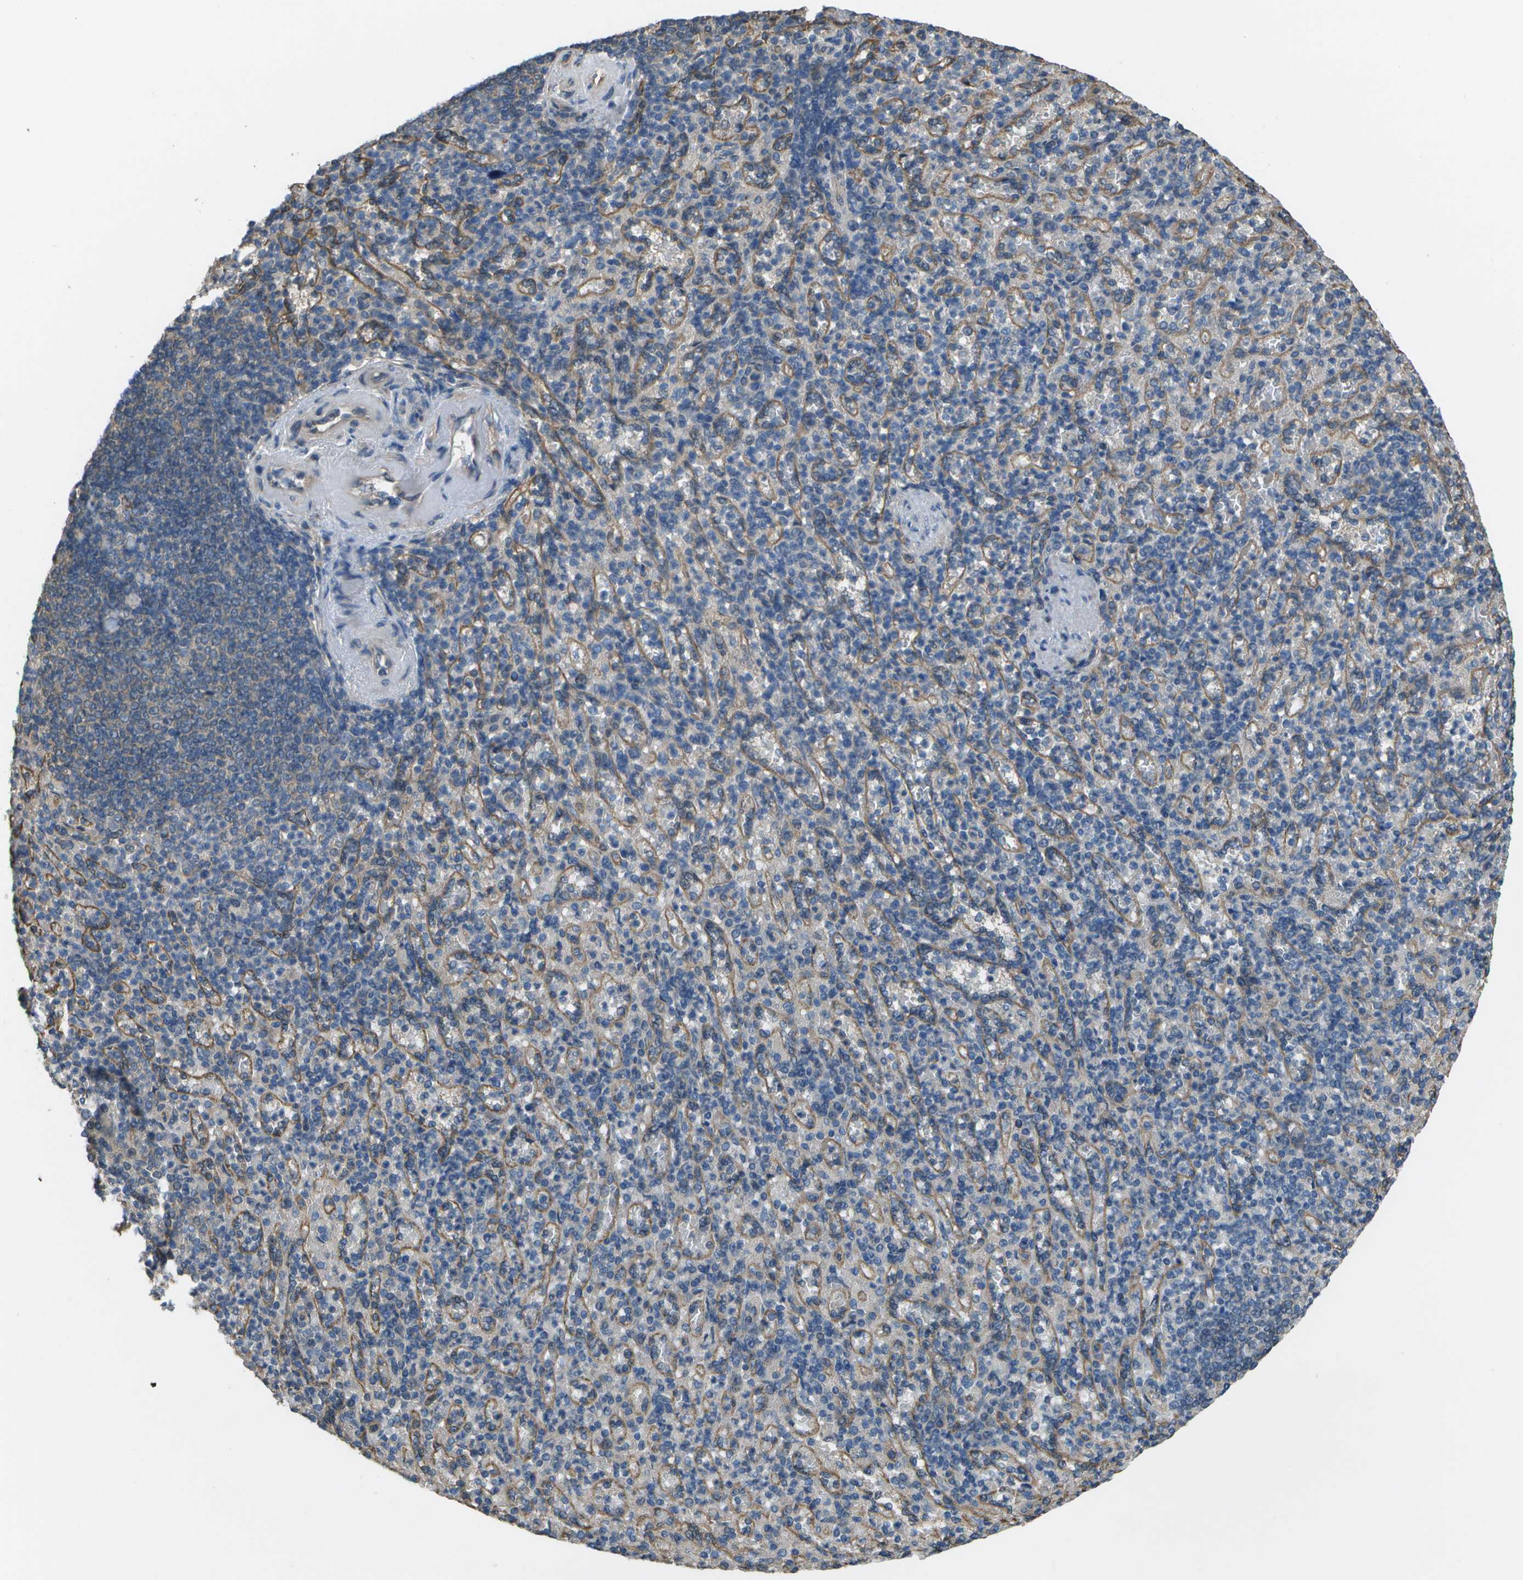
{"staining": {"intensity": "weak", "quantity": "<25%", "location": "cytoplasmic/membranous"}, "tissue": "spleen", "cell_type": "Cells in red pulp", "image_type": "normal", "snomed": [{"axis": "morphology", "description": "Normal tissue, NOS"}, {"axis": "topography", "description": "Spleen"}], "caption": "IHC histopathology image of benign human spleen stained for a protein (brown), which shows no positivity in cells in red pulp.", "gene": "CLNS1A", "patient": {"sex": "female", "age": 74}}